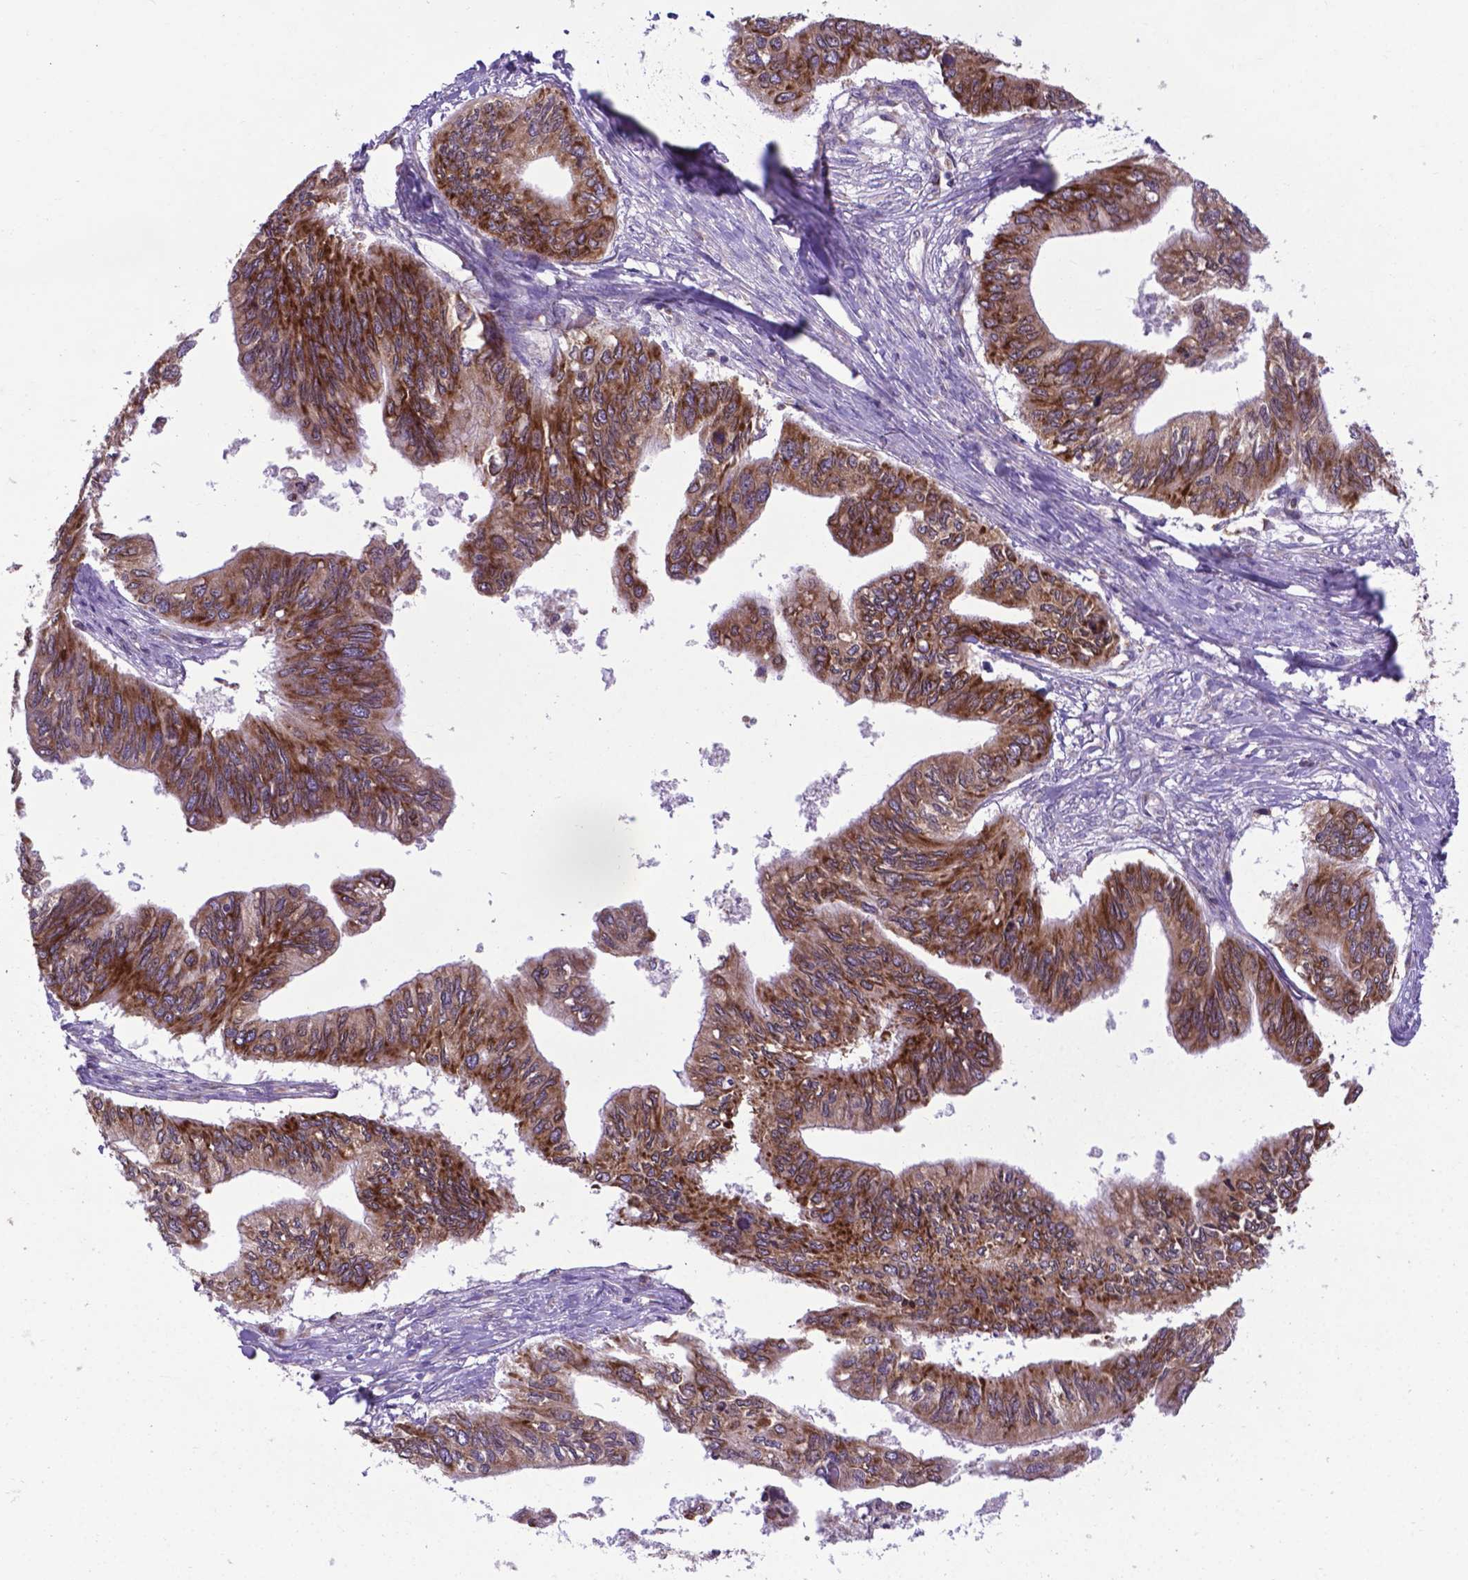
{"staining": {"intensity": "moderate", "quantity": ">75%", "location": "cytoplasmic/membranous"}, "tissue": "ovarian cancer", "cell_type": "Tumor cells", "image_type": "cancer", "snomed": [{"axis": "morphology", "description": "Cystadenocarcinoma, mucinous, NOS"}, {"axis": "topography", "description": "Ovary"}], "caption": "Protein expression analysis of mucinous cystadenocarcinoma (ovarian) exhibits moderate cytoplasmic/membranous staining in approximately >75% of tumor cells. The staining is performed using DAB (3,3'-diaminobenzidine) brown chromogen to label protein expression. The nuclei are counter-stained blue using hematoxylin.", "gene": "WDR83OS", "patient": {"sex": "female", "age": 76}}